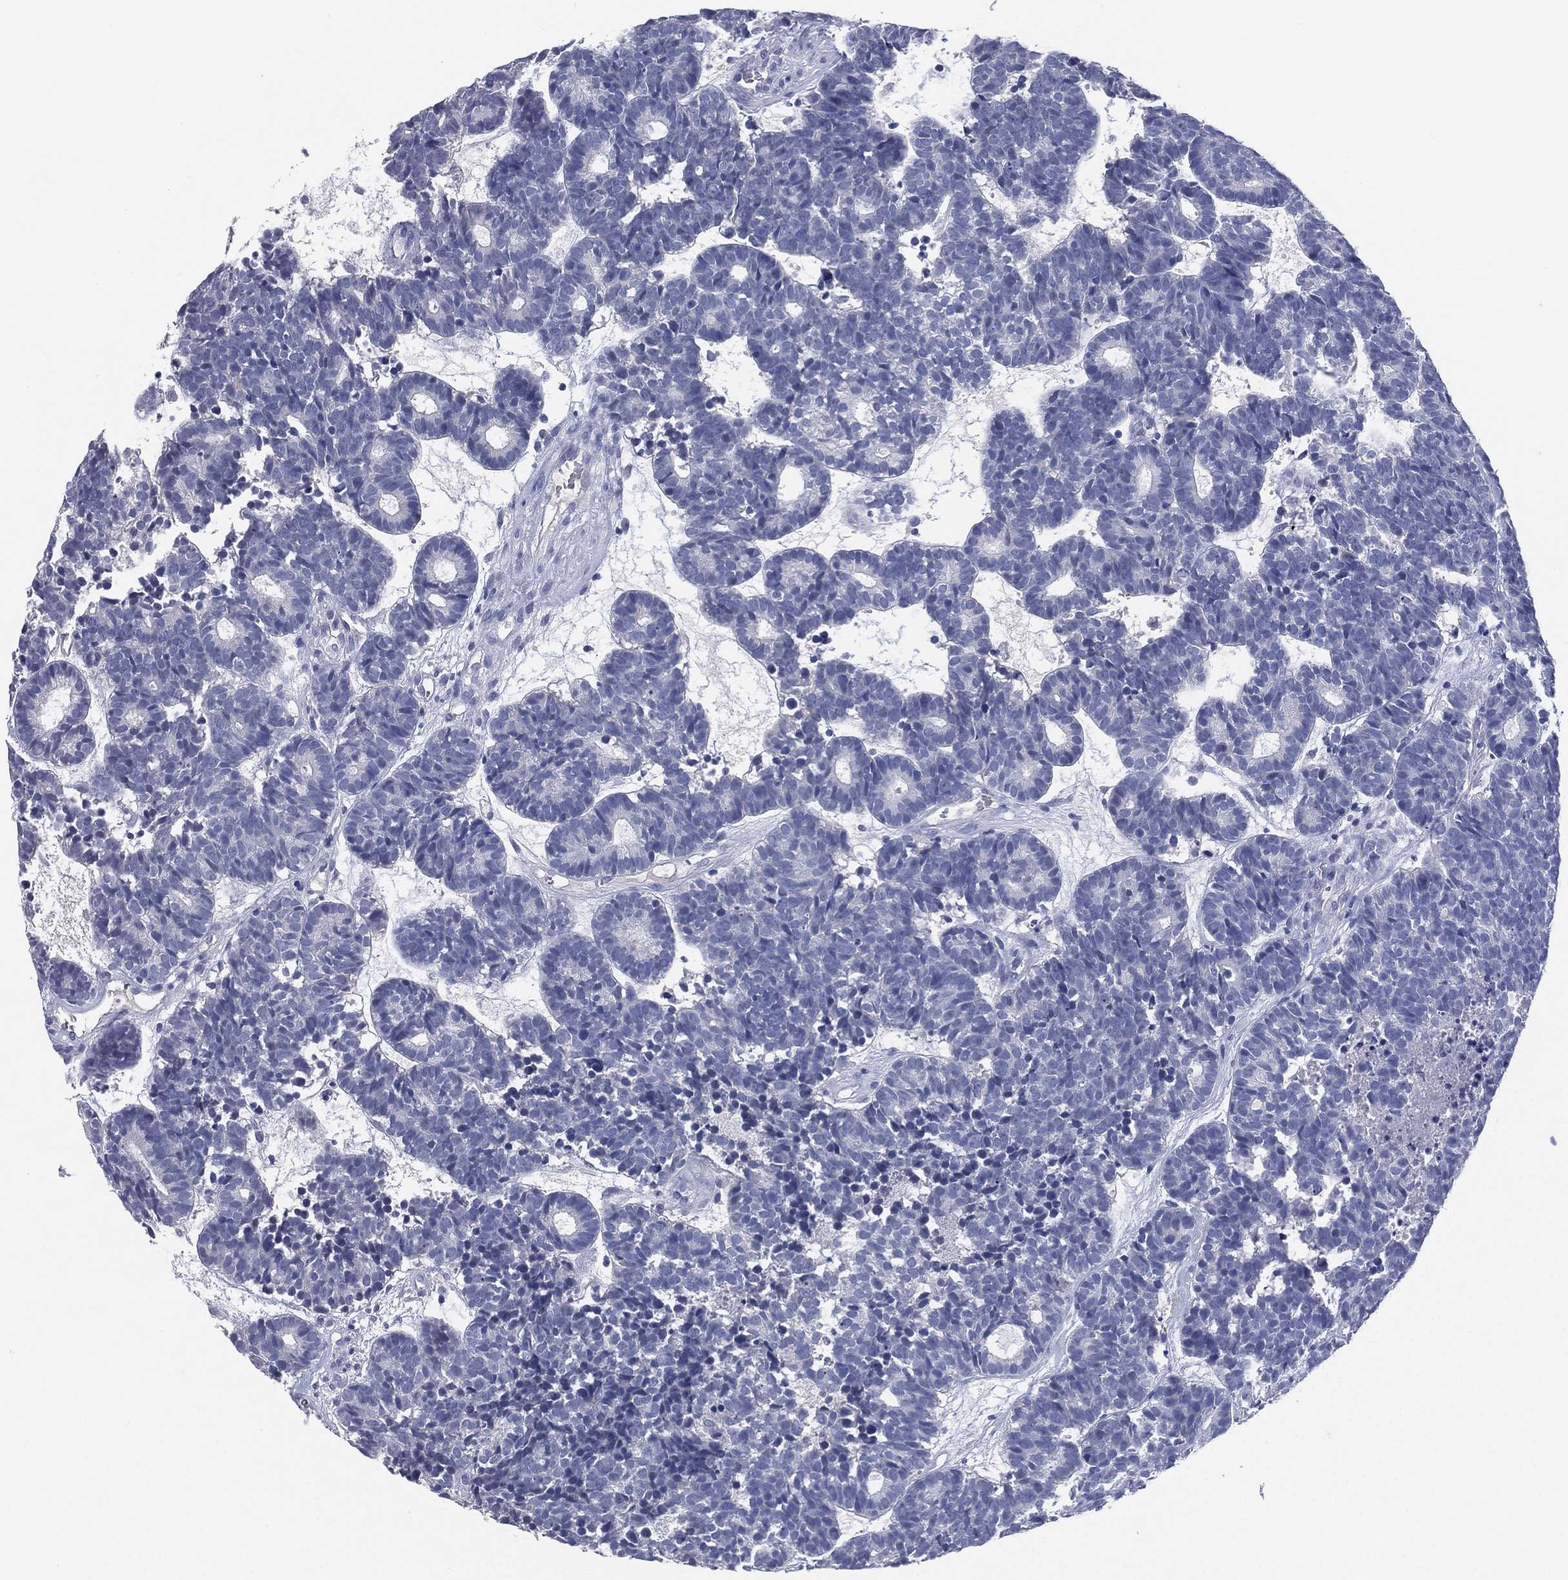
{"staining": {"intensity": "negative", "quantity": "none", "location": "none"}, "tissue": "head and neck cancer", "cell_type": "Tumor cells", "image_type": "cancer", "snomed": [{"axis": "morphology", "description": "Adenocarcinoma, NOS"}, {"axis": "topography", "description": "Head-Neck"}], "caption": "Head and neck adenocarcinoma was stained to show a protein in brown. There is no significant staining in tumor cells.", "gene": "KRT35", "patient": {"sex": "female", "age": 81}}